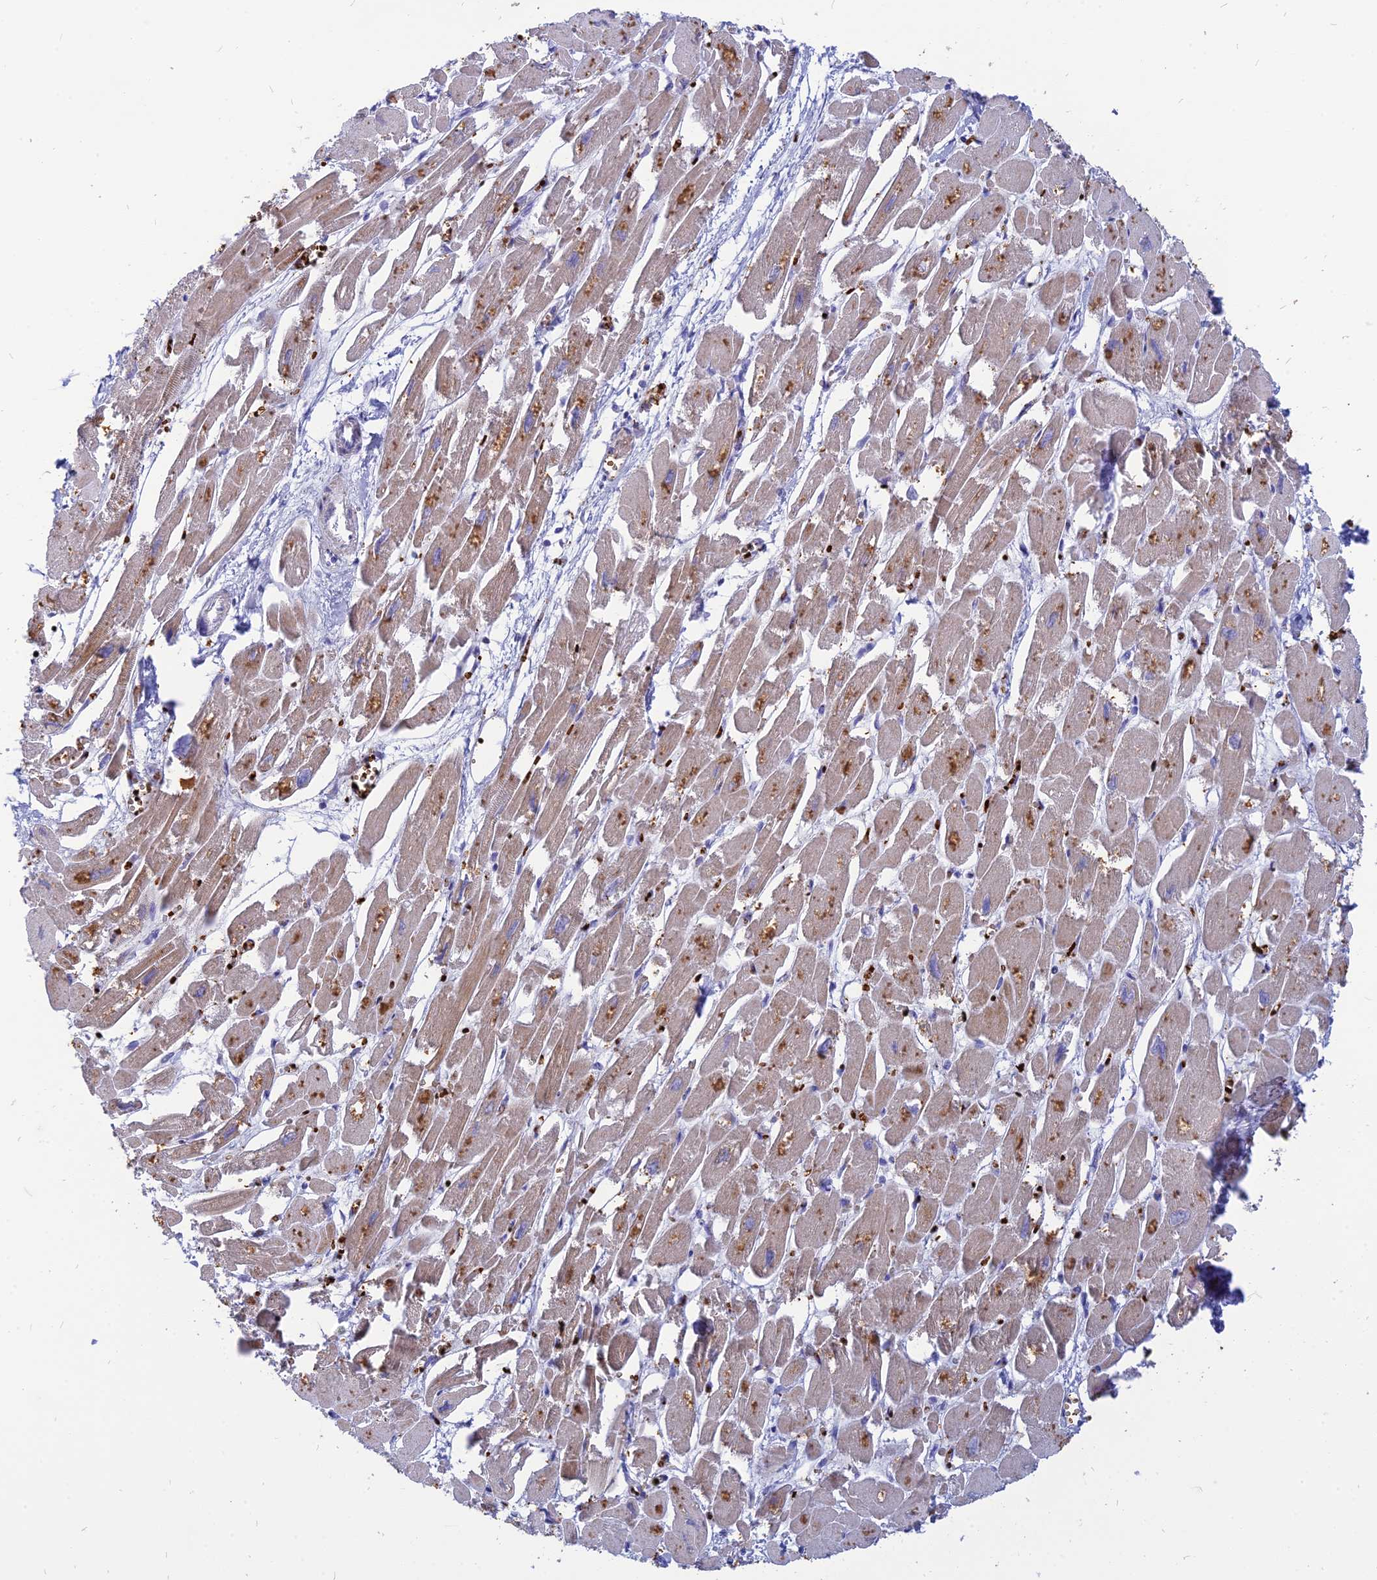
{"staining": {"intensity": "moderate", "quantity": ">75%", "location": "cytoplasmic/membranous"}, "tissue": "heart muscle", "cell_type": "Cardiomyocytes", "image_type": "normal", "snomed": [{"axis": "morphology", "description": "Normal tissue, NOS"}, {"axis": "topography", "description": "Heart"}], "caption": "Heart muscle stained with DAB (3,3'-diaminobenzidine) immunohistochemistry (IHC) displays medium levels of moderate cytoplasmic/membranous expression in about >75% of cardiomyocytes.", "gene": "HHAT", "patient": {"sex": "male", "age": 54}}